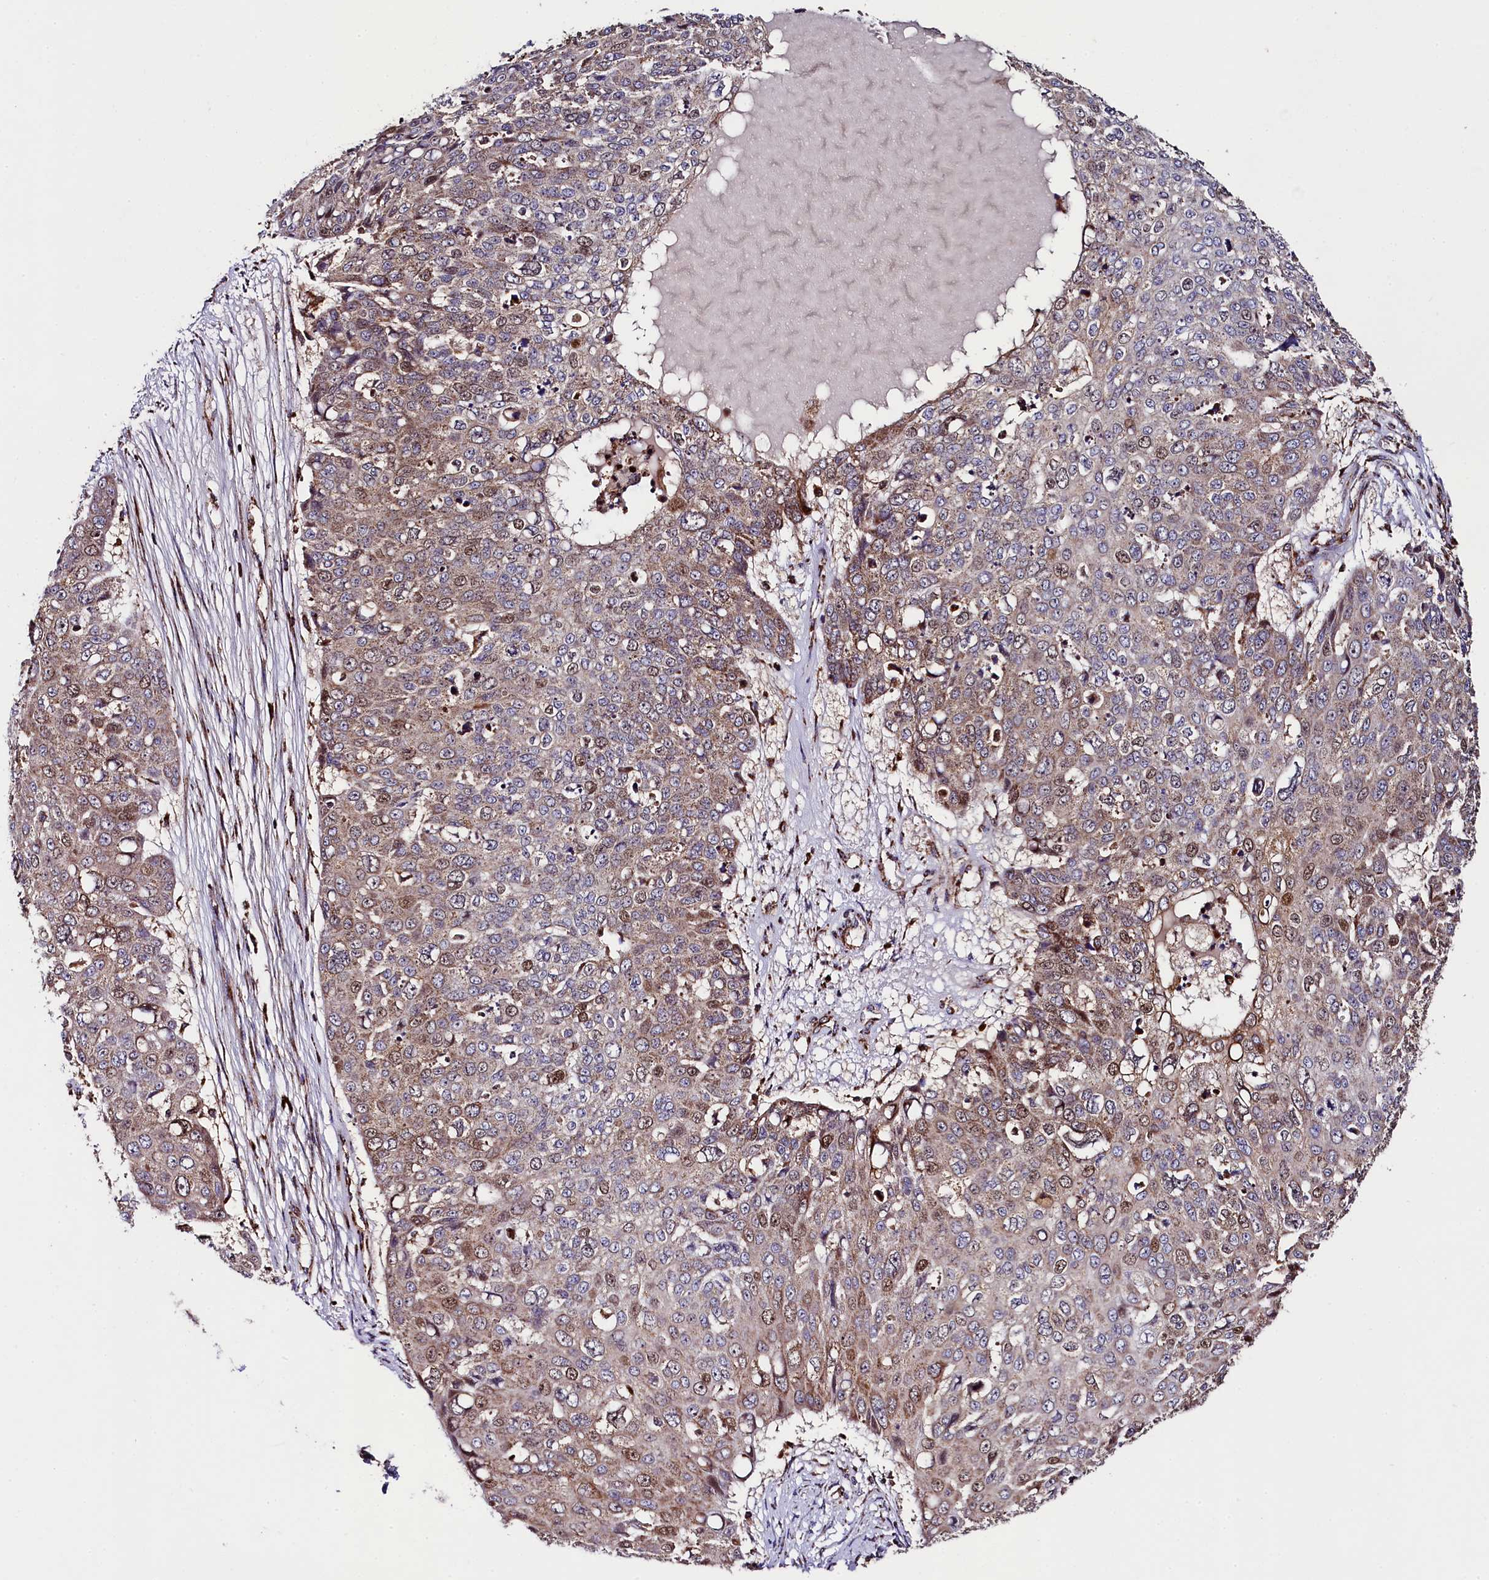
{"staining": {"intensity": "moderate", "quantity": "25%-75%", "location": "cytoplasmic/membranous"}, "tissue": "skin cancer", "cell_type": "Tumor cells", "image_type": "cancer", "snomed": [{"axis": "morphology", "description": "Squamous cell carcinoma, NOS"}, {"axis": "topography", "description": "Skin"}], "caption": "A brown stain labels moderate cytoplasmic/membranous positivity of a protein in human squamous cell carcinoma (skin) tumor cells.", "gene": "CLYBL", "patient": {"sex": "male", "age": 71}}